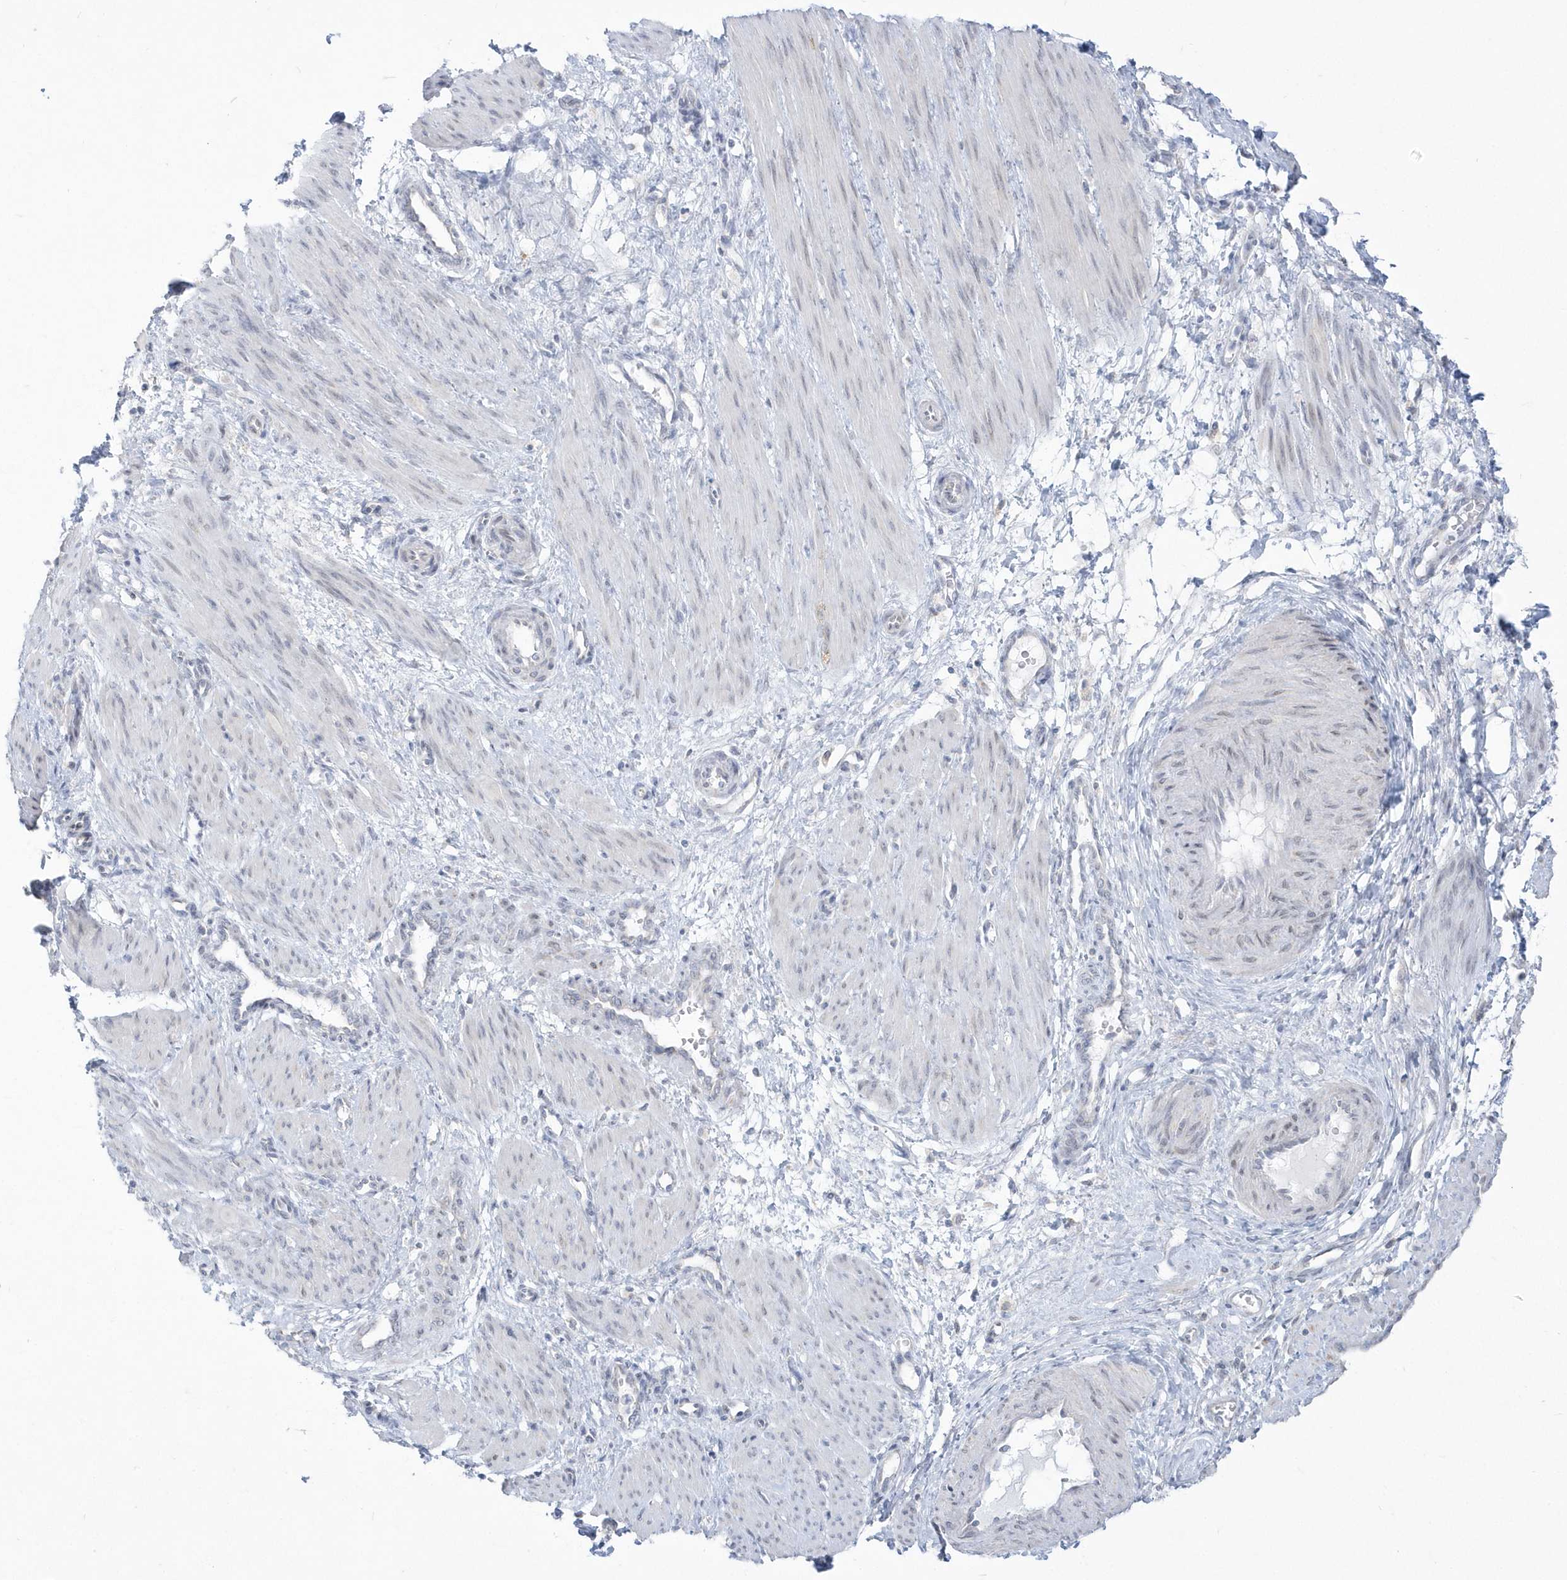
{"staining": {"intensity": "negative", "quantity": "none", "location": "none"}, "tissue": "smooth muscle", "cell_type": "Smooth muscle cells", "image_type": "normal", "snomed": [{"axis": "morphology", "description": "Normal tissue, NOS"}, {"axis": "topography", "description": "Endometrium"}], "caption": "This is an immunohistochemistry (IHC) histopathology image of normal human smooth muscle. There is no expression in smooth muscle cells.", "gene": "PCBD1", "patient": {"sex": "female", "age": 33}}